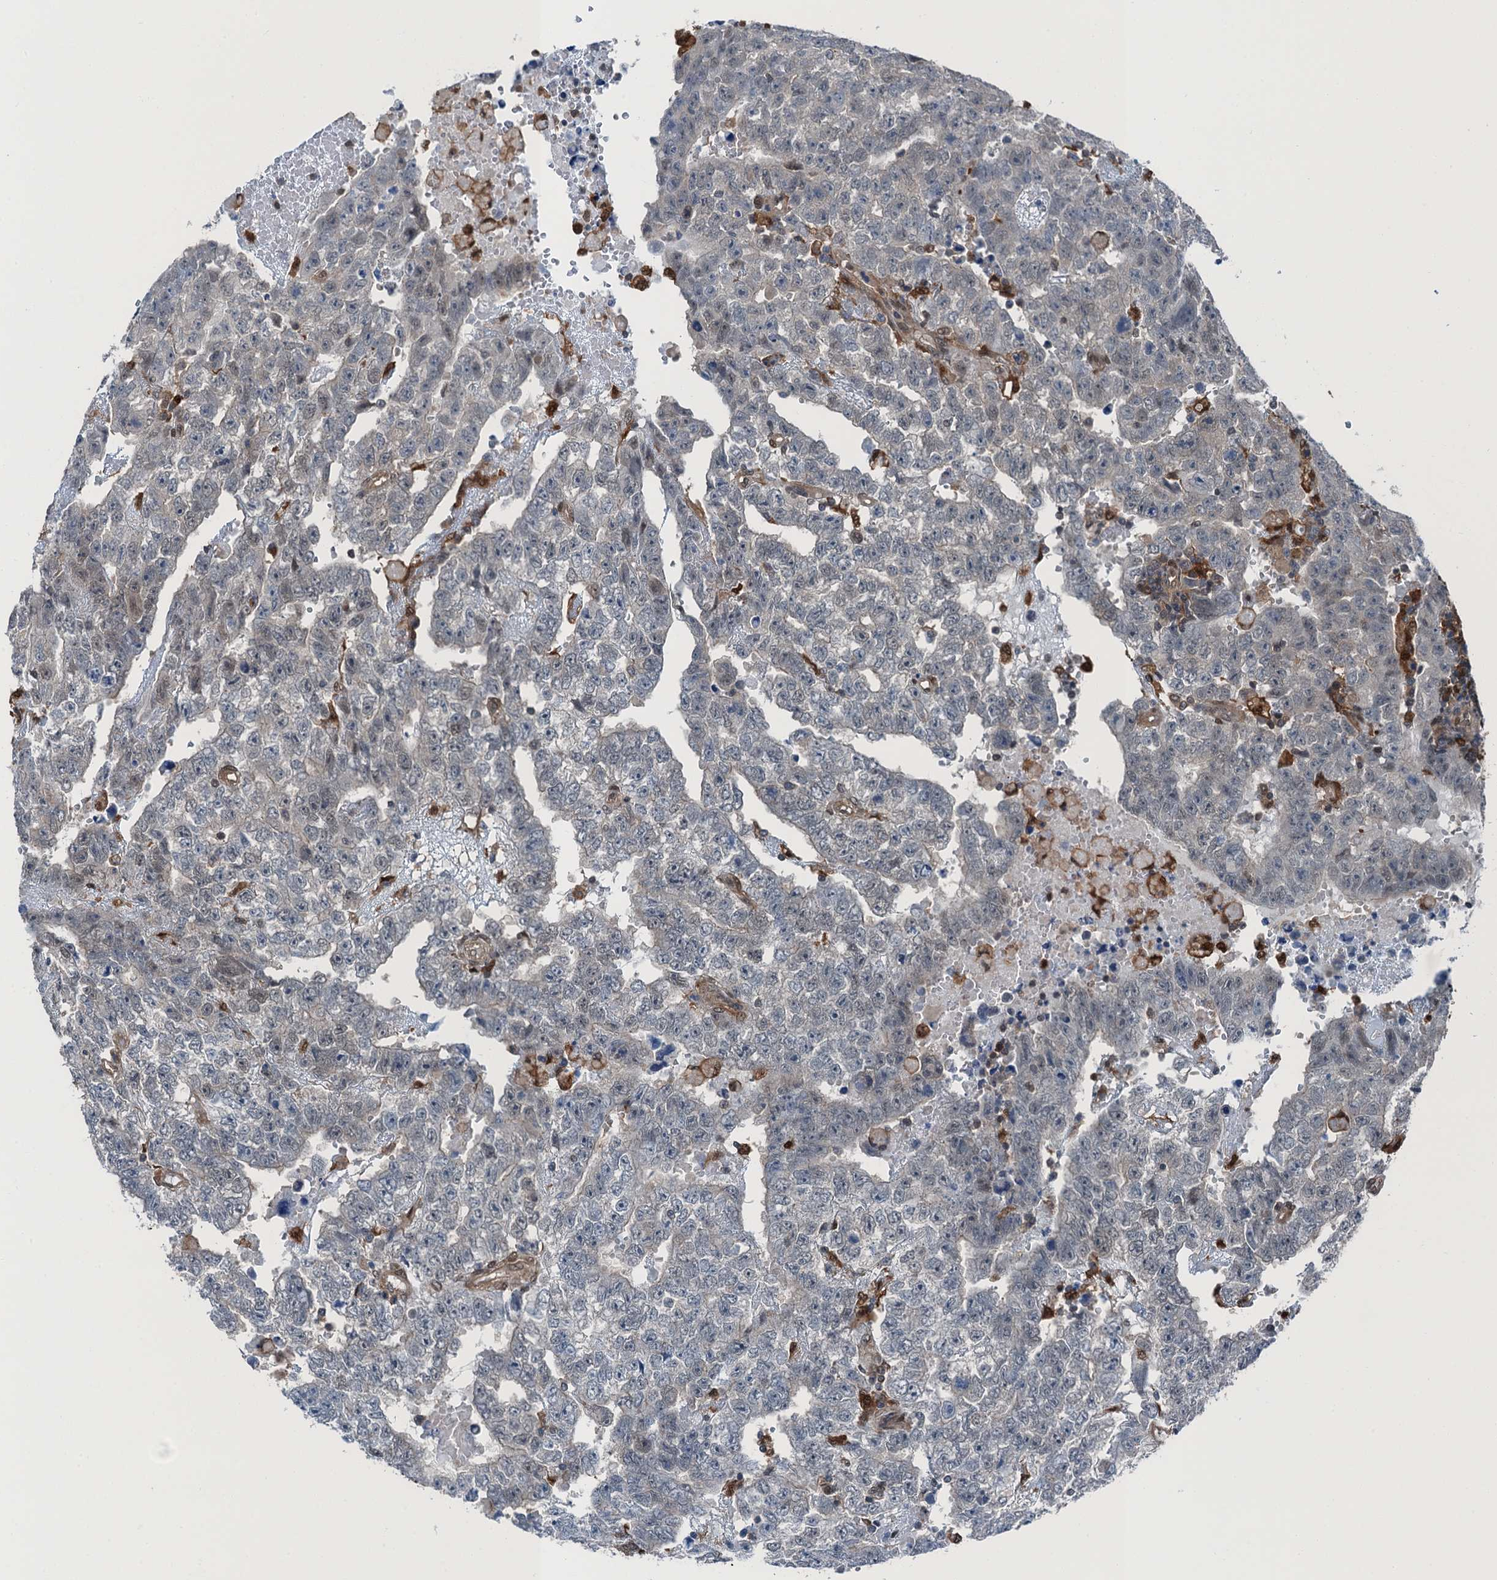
{"staining": {"intensity": "negative", "quantity": "none", "location": "none"}, "tissue": "testis cancer", "cell_type": "Tumor cells", "image_type": "cancer", "snomed": [{"axis": "morphology", "description": "Carcinoma, Embryonal, NOS"}, {"axis": "topography", "description": "Testis"}], "caption": "The histopathology image shows no staining of tumor cells in testis cancer.", "gene": "RNH1", "patient": {"sex": "male", "age": 25}}